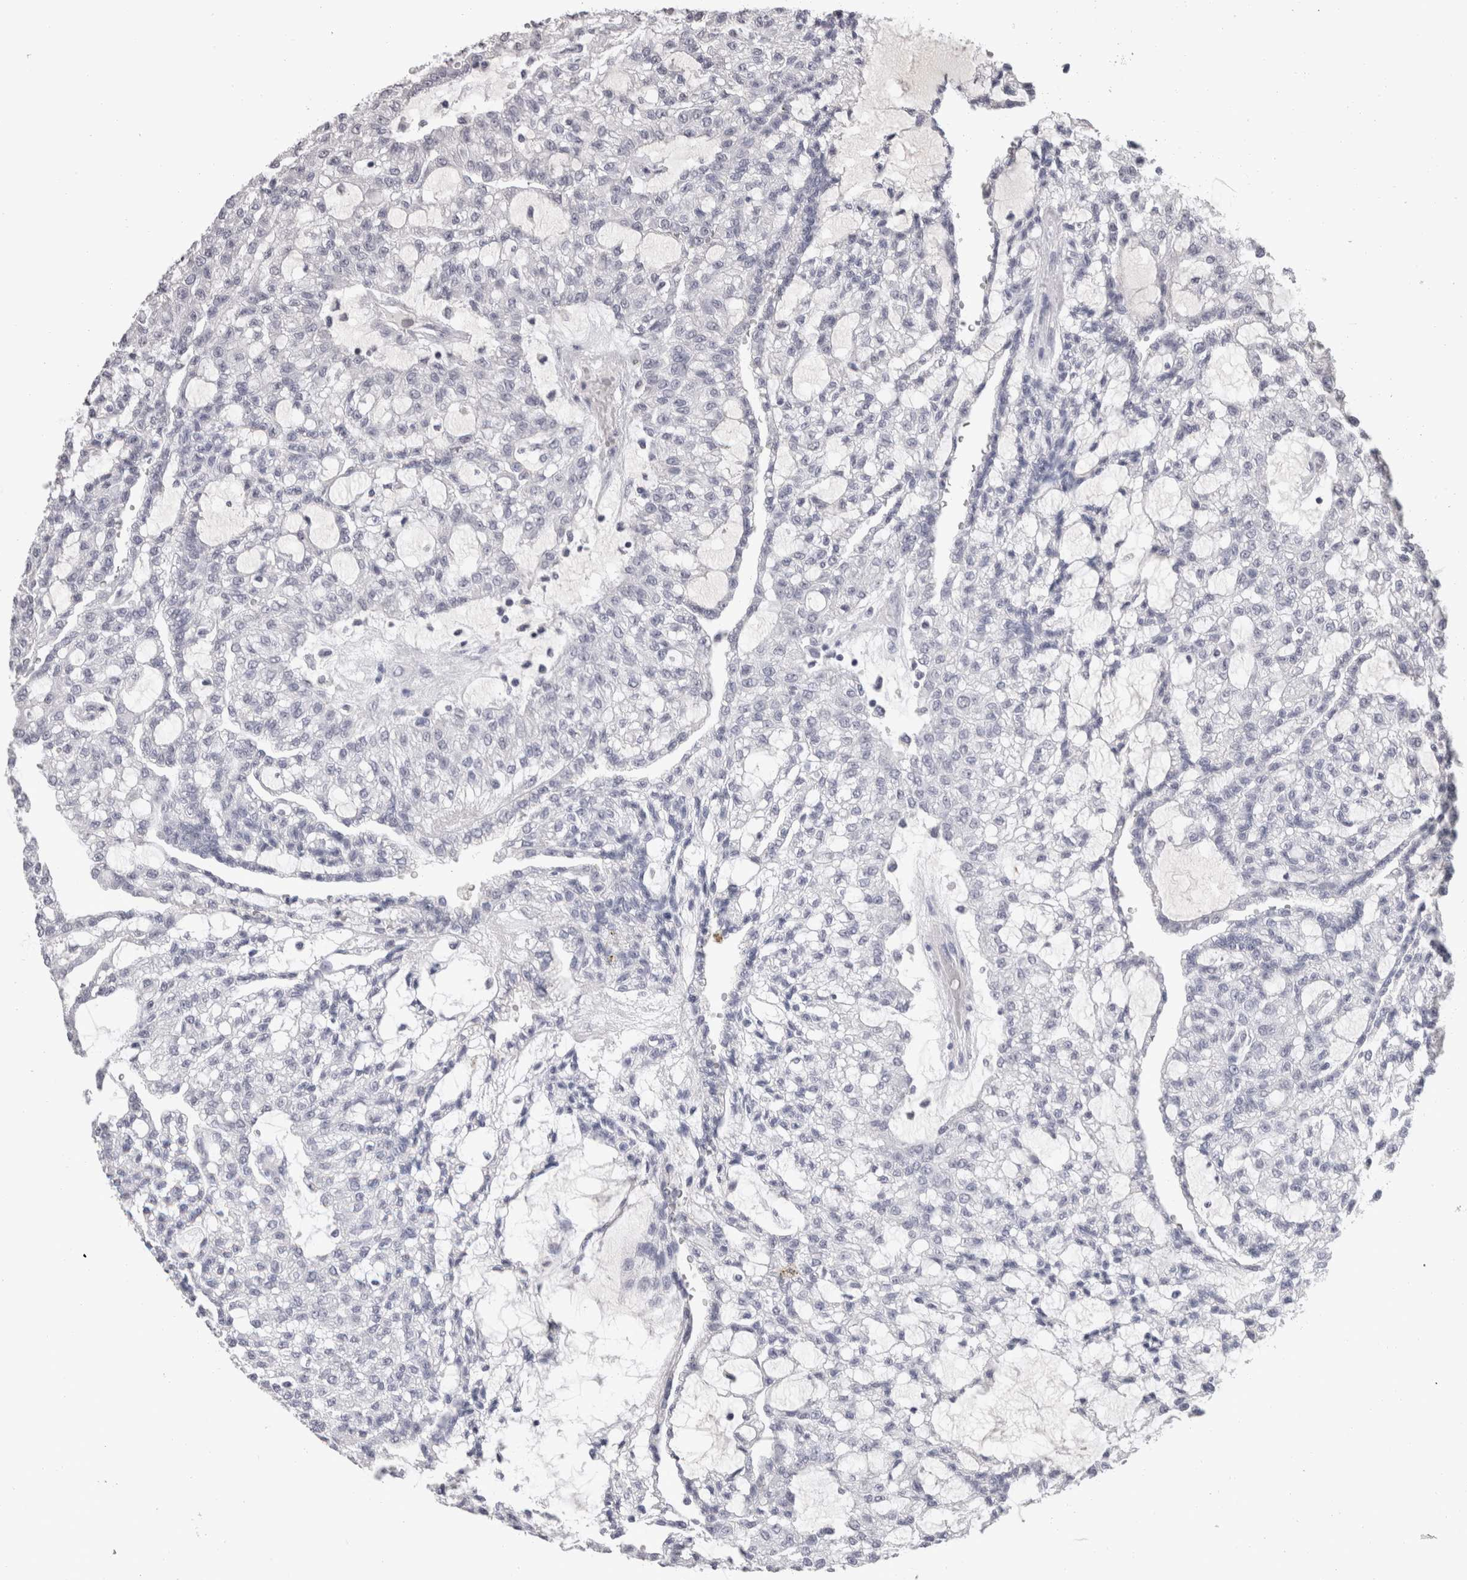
{"staining": {"intensity": "negative", "quantity": "none", "location": "none"}, "tissue": "renal cancer", "cell_type": "Tumor cells", "image_type": "cancer", "snomed": [{"axis": "morphology", "description": "Adenocarcinoma, NOS"}, {"axis": "topography", "description": "Kidney"}], "caption": "A high-resolution micrograph shows immunohistochemistry staining of renal cancer, which shows no significant expression in tumor cells.", "gene": "DDX17", "patient": {"sex": "male", "age": 63}}